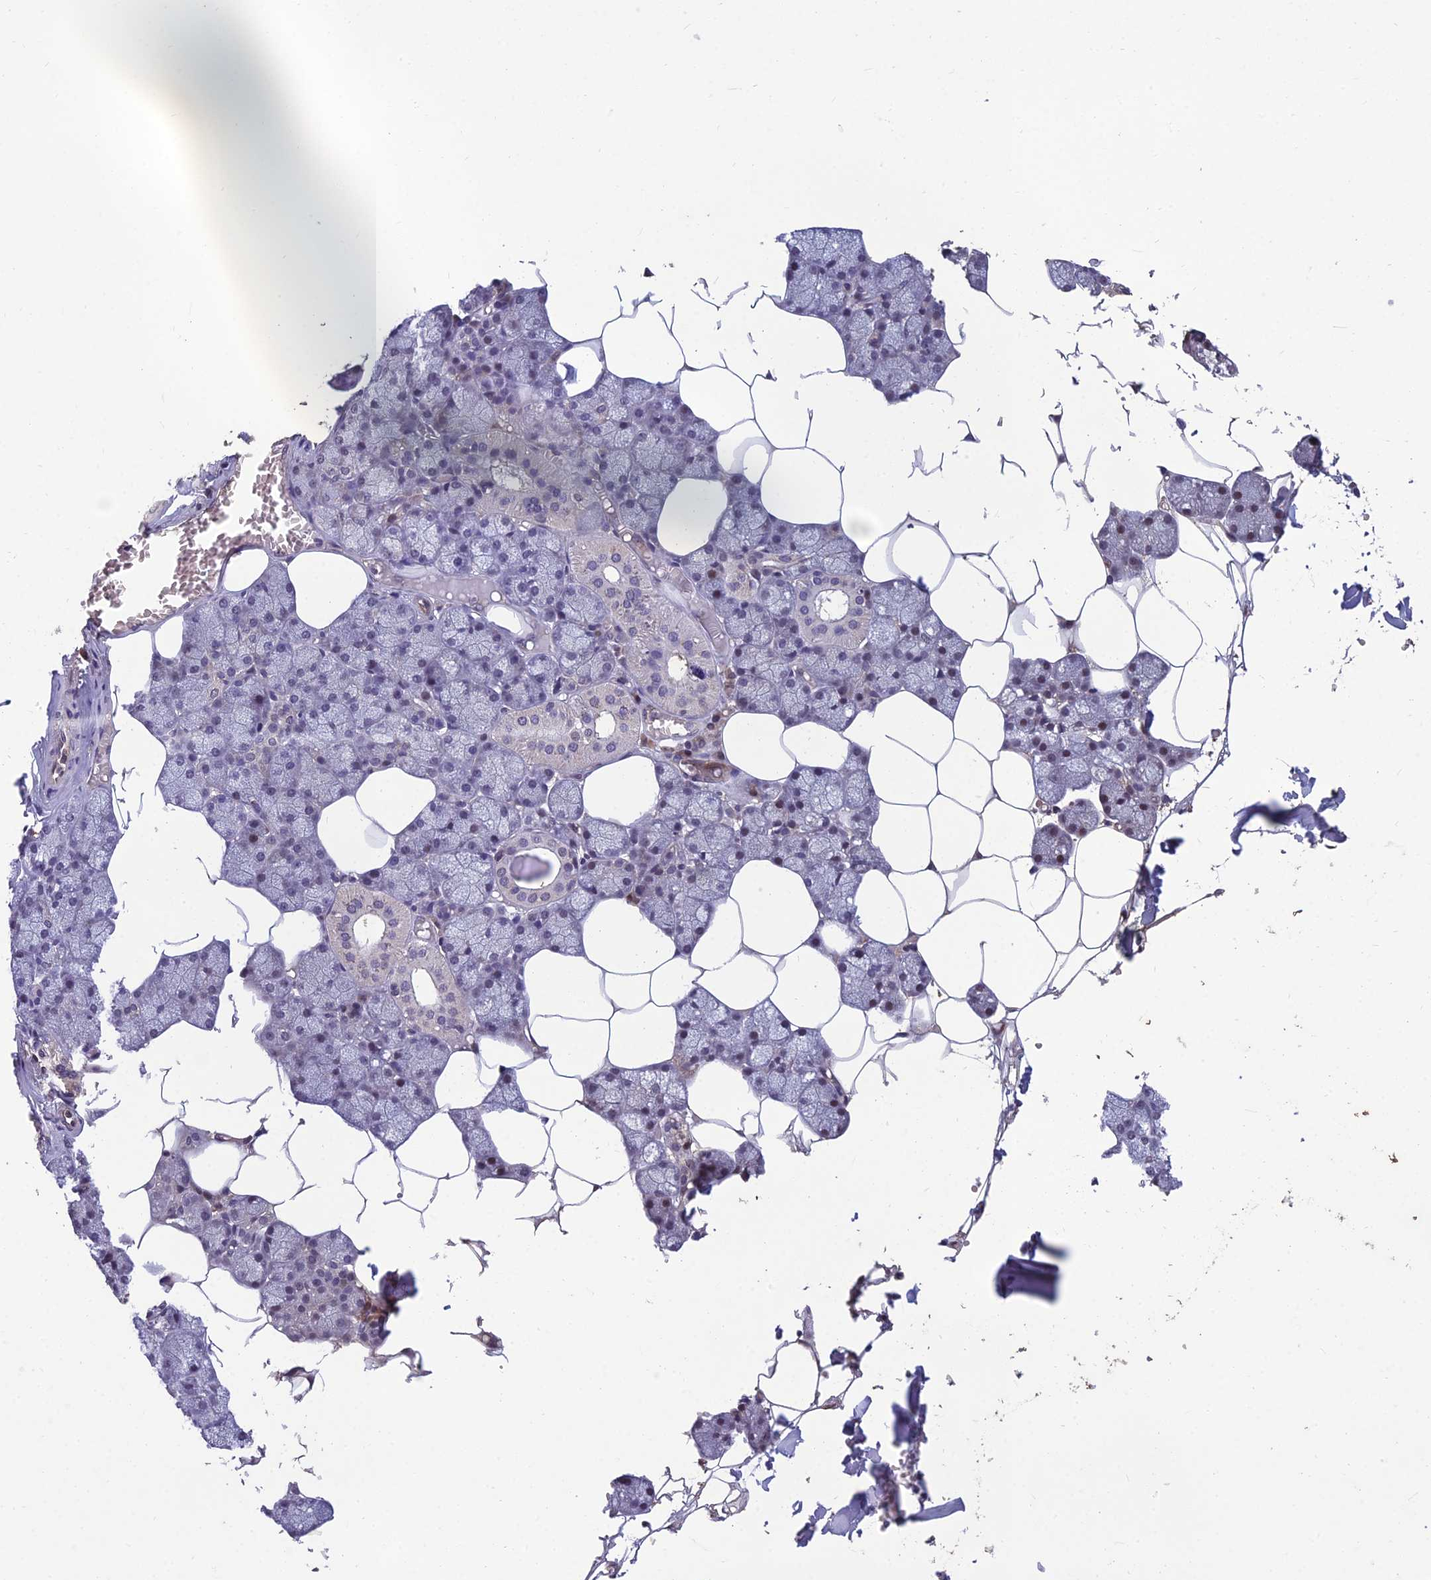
{"staining": {"intensity": "moderate", "quantity": "<25%", "location": "nuclear"}, "tissue": "salivary gland", "cell_type": "Glandular cells", "image_type": "normal", "snomed": [{"axis": "morphology", "description": "Normal tissue, NOS"}, {"axis": "topography", "description": "Salivary gland"}], "caption": "Immunohistochemical staining of normal human salivary gland demonstrates moderate nuclear protein expression in about <25% of glandular cells. (DAB IHC, brown staining for protein, blue staining for nuclei).", "gene": "GRWD1", "patient": {"sex": "male", "age": 62}}